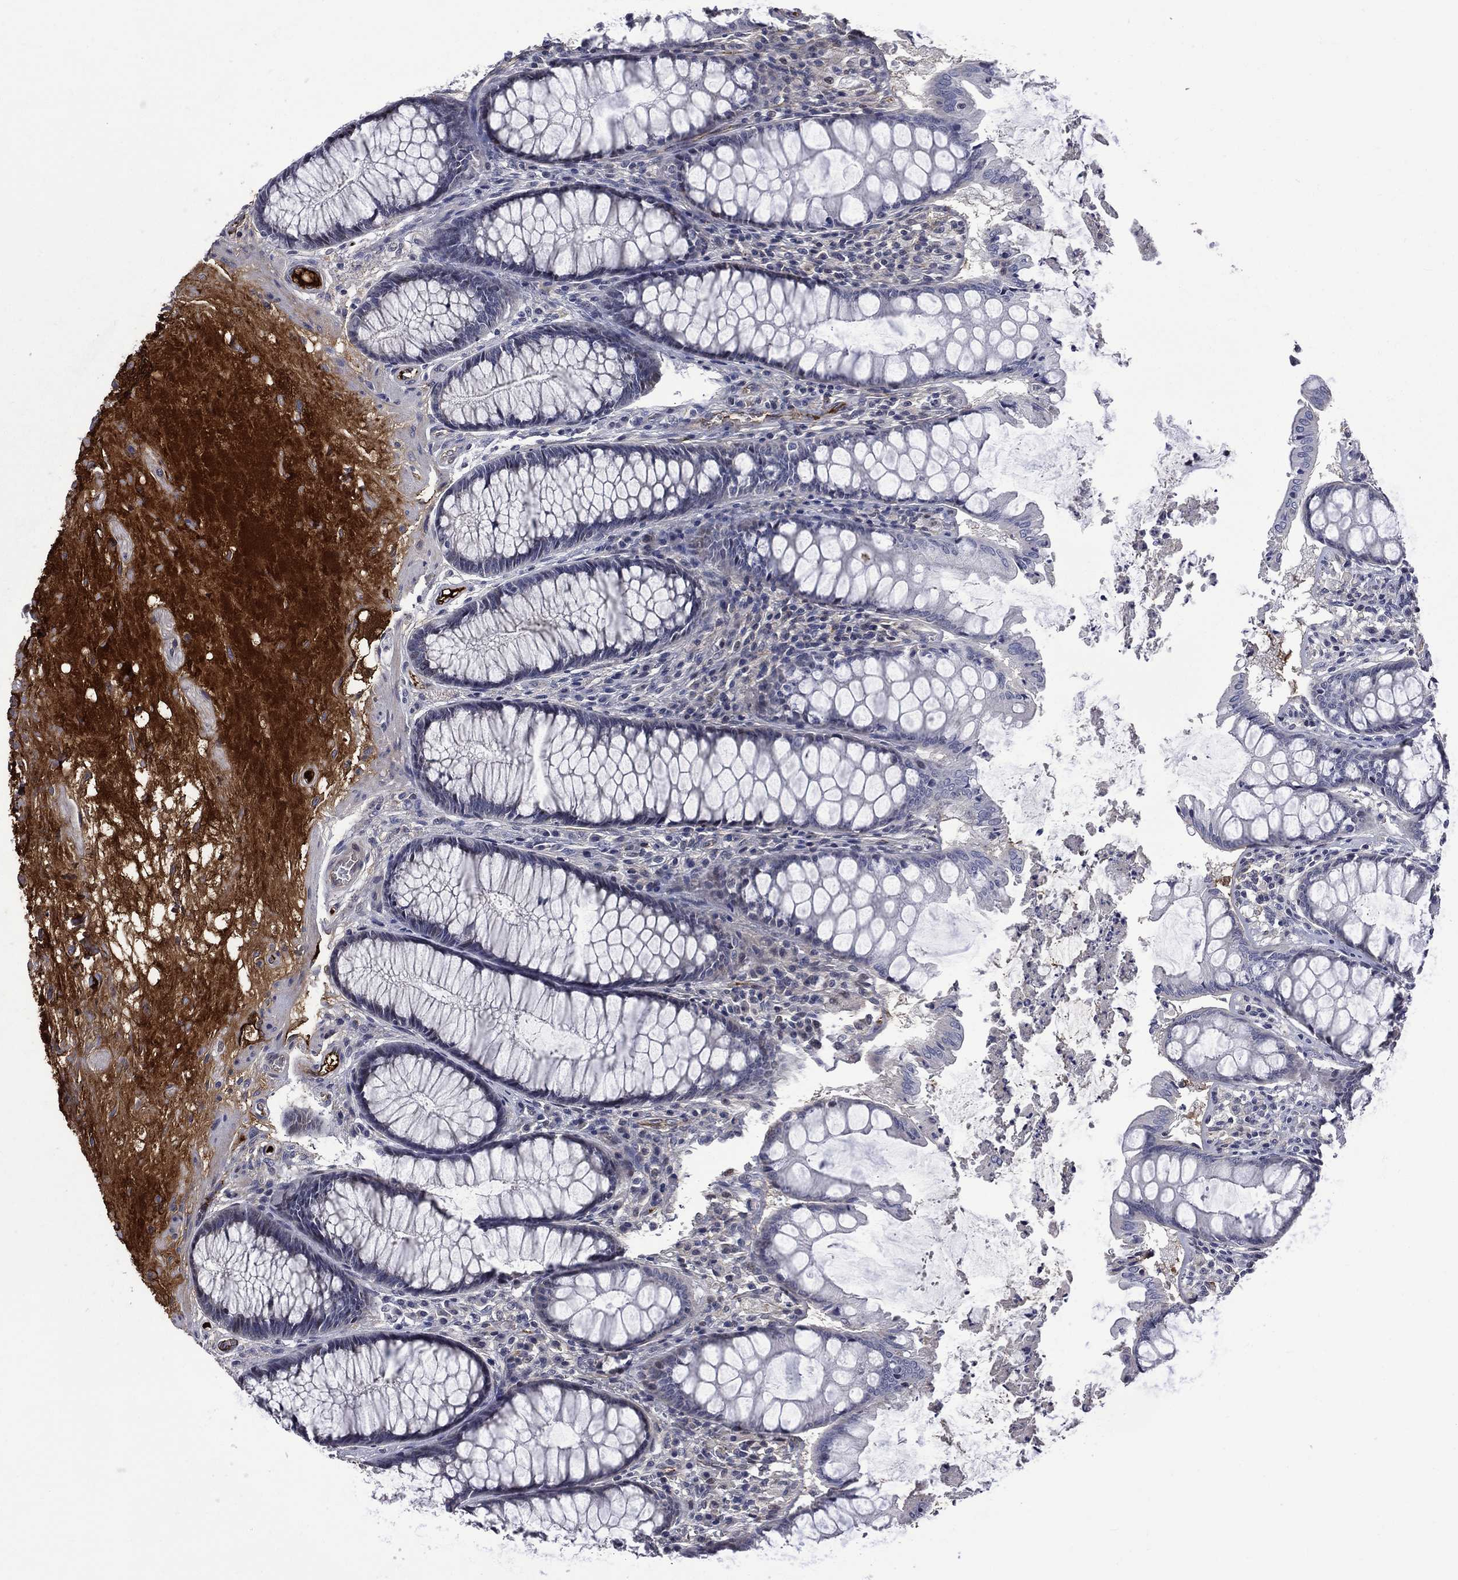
{"staining": {"intensity": "negative", "quantity": "none", "location": "none"}, "tissue": "colon", "cell_type": "Endothelial cells", "image_type": "normal", "snomed": [{"axis": "morphology", "description": "Normal tissue, NOS"}, {"axis": "topography", "description": "Colon"}], "caption": "Immunohistochemistry histopathology image of unremarkable colon: human colon stained with DAB shows no significant protein staining in endothelial cells. Brightfield microscopy of IHC stained with DAB (brown) and hematoxylin (blue), captured at high magnification.", "gene": "FGG", "patient": {"sex": "female", "age": 65}}